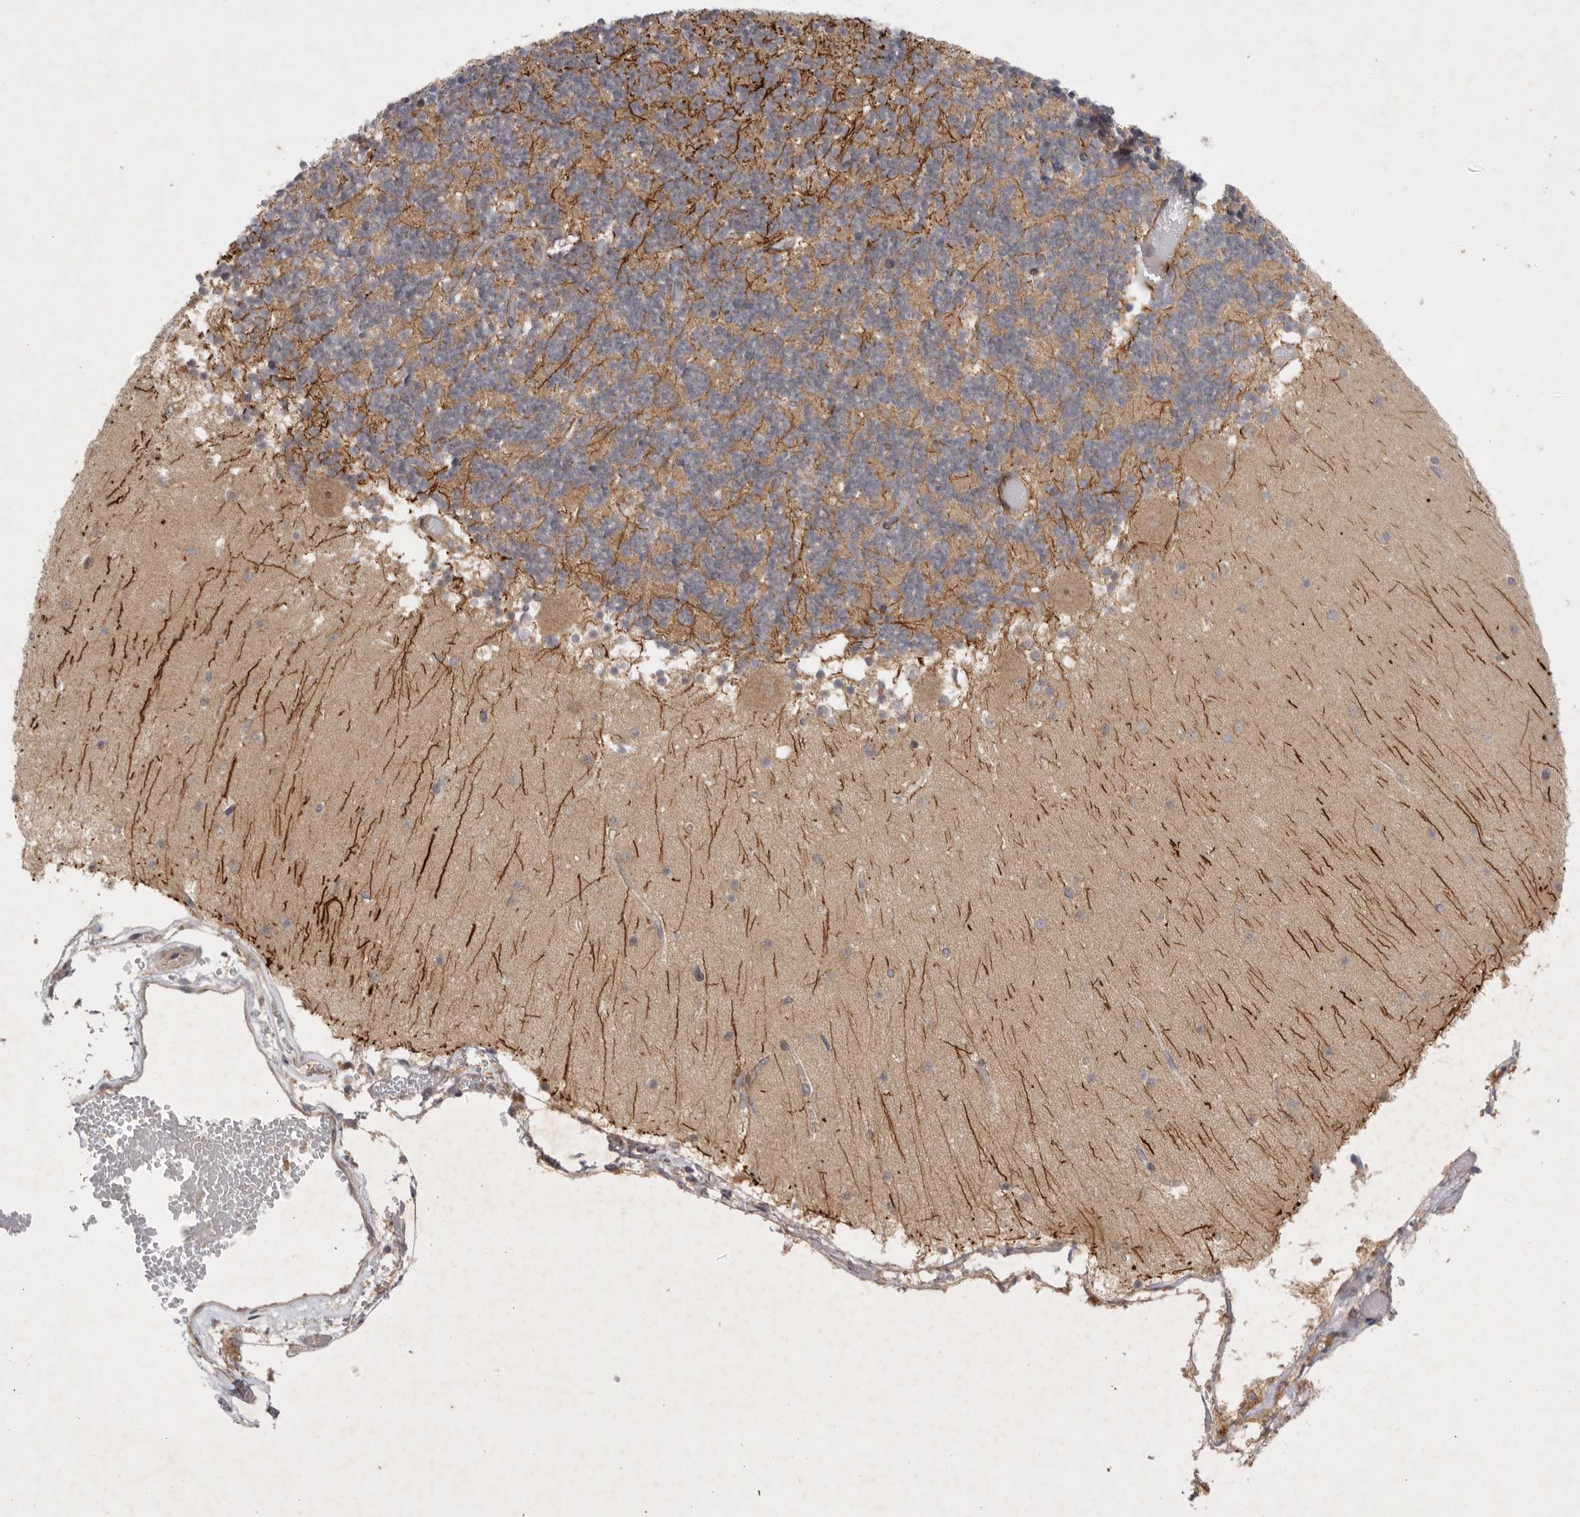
{"staining": {"intensity": "weak", "quantity": "<25%", "location": "cytoplasmic/membranous"}, "tissue": "cerebellum", "cell_type": "Cells in granular layer", "image_type": "normal", "snomed": [{"axis": "morphology", "description": "Normal tissue, NOS"}, {"axis": "topography", "description": "Cerebellum"}], "caption": "Protein analysis of benign cerebellum demonstrates no significant staining in cells in granular layer. (DAB immunohistochemistry (IHC) with hematoxylin counter stain).", "gene": "PTPDC1", "patient": {"sex": "female", "age": 28}}